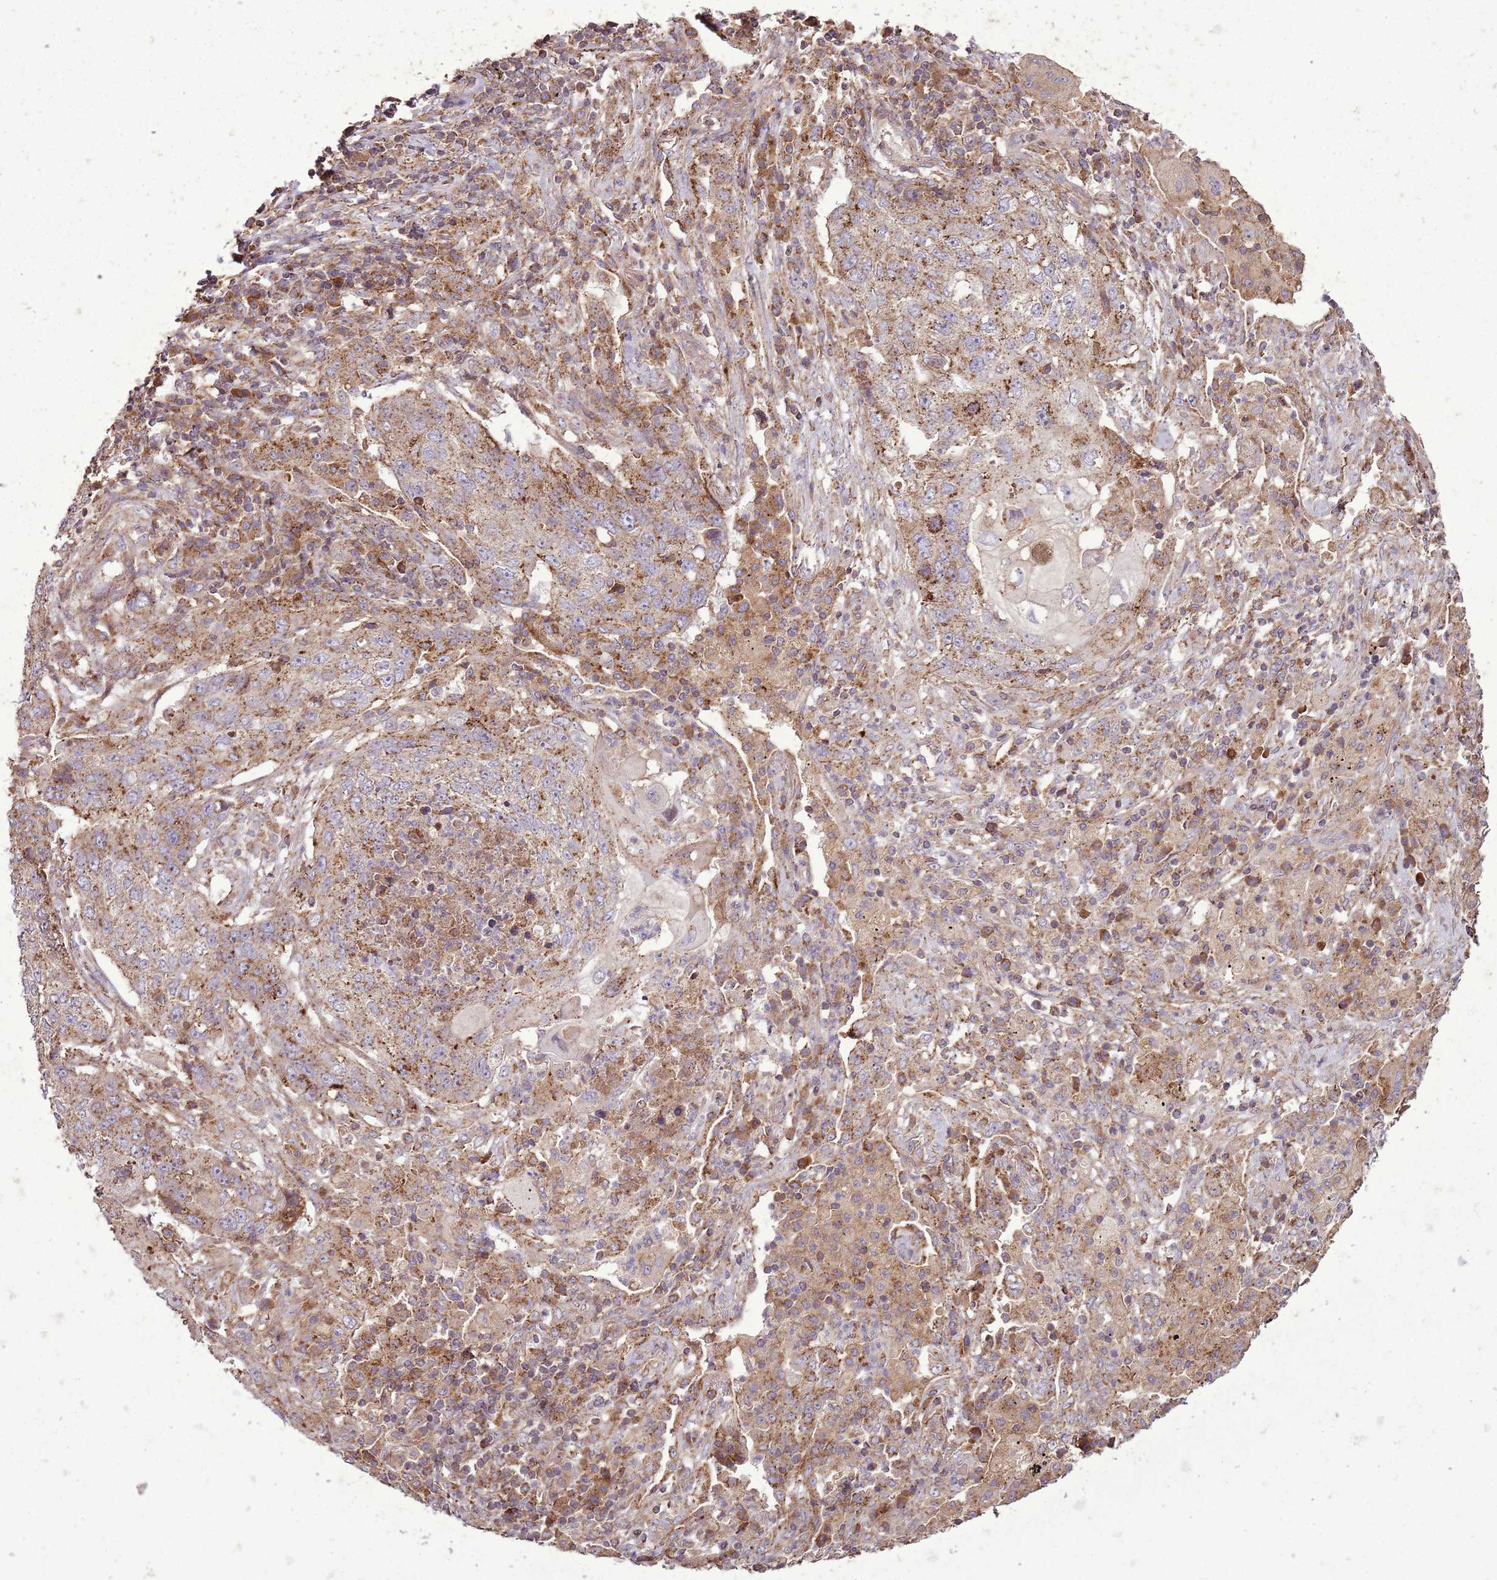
{"staining": {"intensity": "moderate", "quantity": ">75%", "location": "cytoplasmic/membranous"}, "tissue": "lung cancer", "cell_type": "Tumor cells", "image_type": "cancer", "snomed": [{"axis": "morphology", "description": "Squamous cell carcinoma, NOS"}, {"axis": "topography", "description": "Lung"}], "caption": "Protein expression analysis of human squamous cell carcinoma (lung) reveals moderate cytoplasmic/membranous positivity in approximately >75% of tumor cells.", "gene": "ANKRD24", "patient": {"sex": "female", "age": 63}}